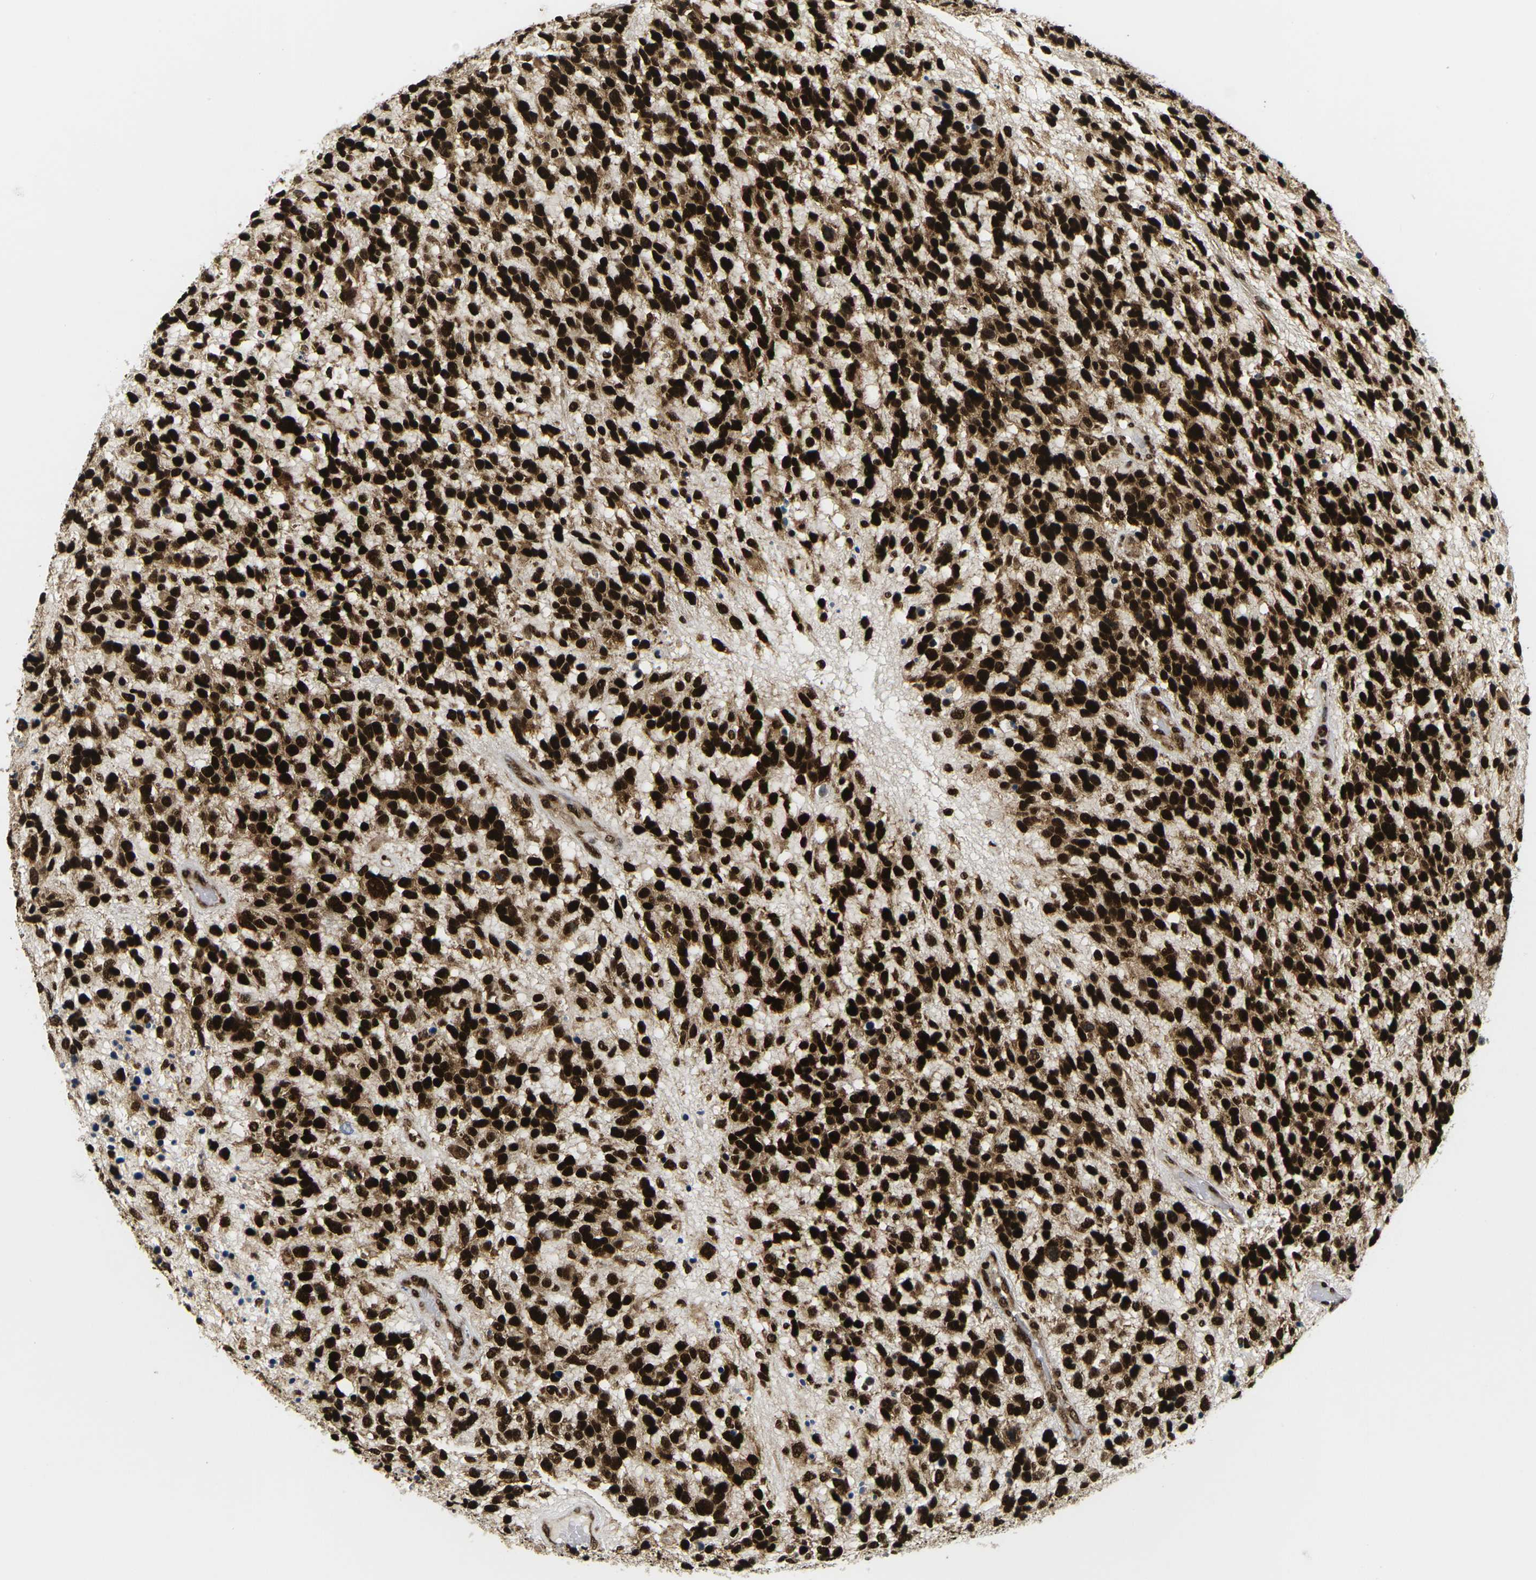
{"staining": {"intensity": "strong", "quantity": ">75%", "location": "nuclear"}, "tissue": "glioma", "cell_type": "Tumor cells", "image_type": "cancer", "snomed": [{"axis": "morphology", "description": "Glioma, malignant, High grade"}, {"axis": "topography", "description": "Brain"}], "caption": "Strong nuclear protein positivity is seen in approximately >75% of tumor cells in glioma.", "gene": "CELF1", "patient": {"sex": "female", "age": 58}}